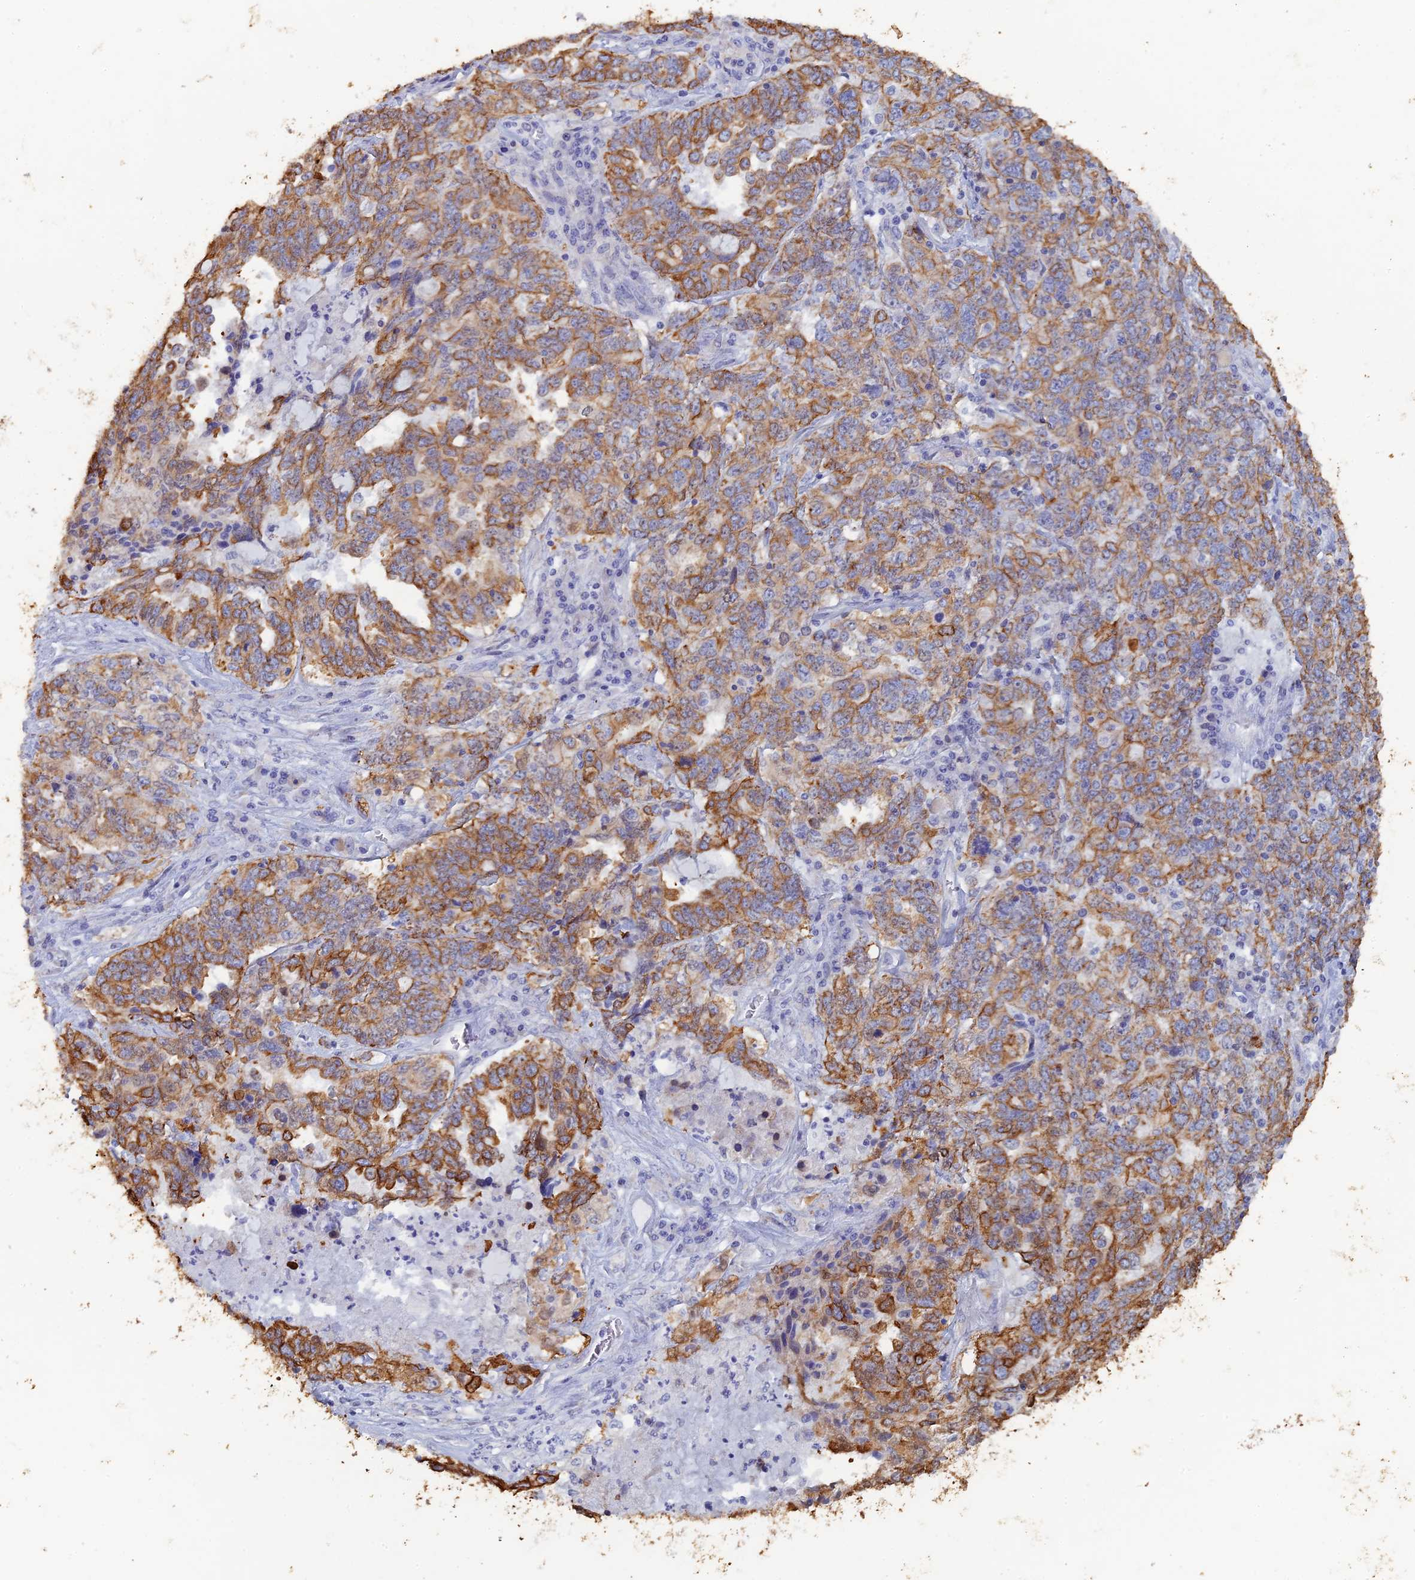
{"staining": {"intensity": "moderate", "quantity": ">75%", "location": "cytoplasmic/membranous"}, "tissue": "ovarian cancer", "cell_type": "Tumor cells", "image_type": "cancer", "snomed": [{"axis": "morphology", "description": "Carcinoma, endometroid"}, {"axis": "topography", "description": "Ovary"}], "caption": "Ovarian endometroid carcinoma stained with immunohistochemistry (IHC) reveals moderate cytoplasmic/membranous staining in approximately >75% of tumor cells. The staining was performed using DAB (3,3'-diaminobenzidine) to visualize the protein expression in brown, while the nuclei were stained in blue with hematoxylin (Magnification: 20x).", "gene": "SRFBP1", "patient": {"sex": "female", "age": 62}}